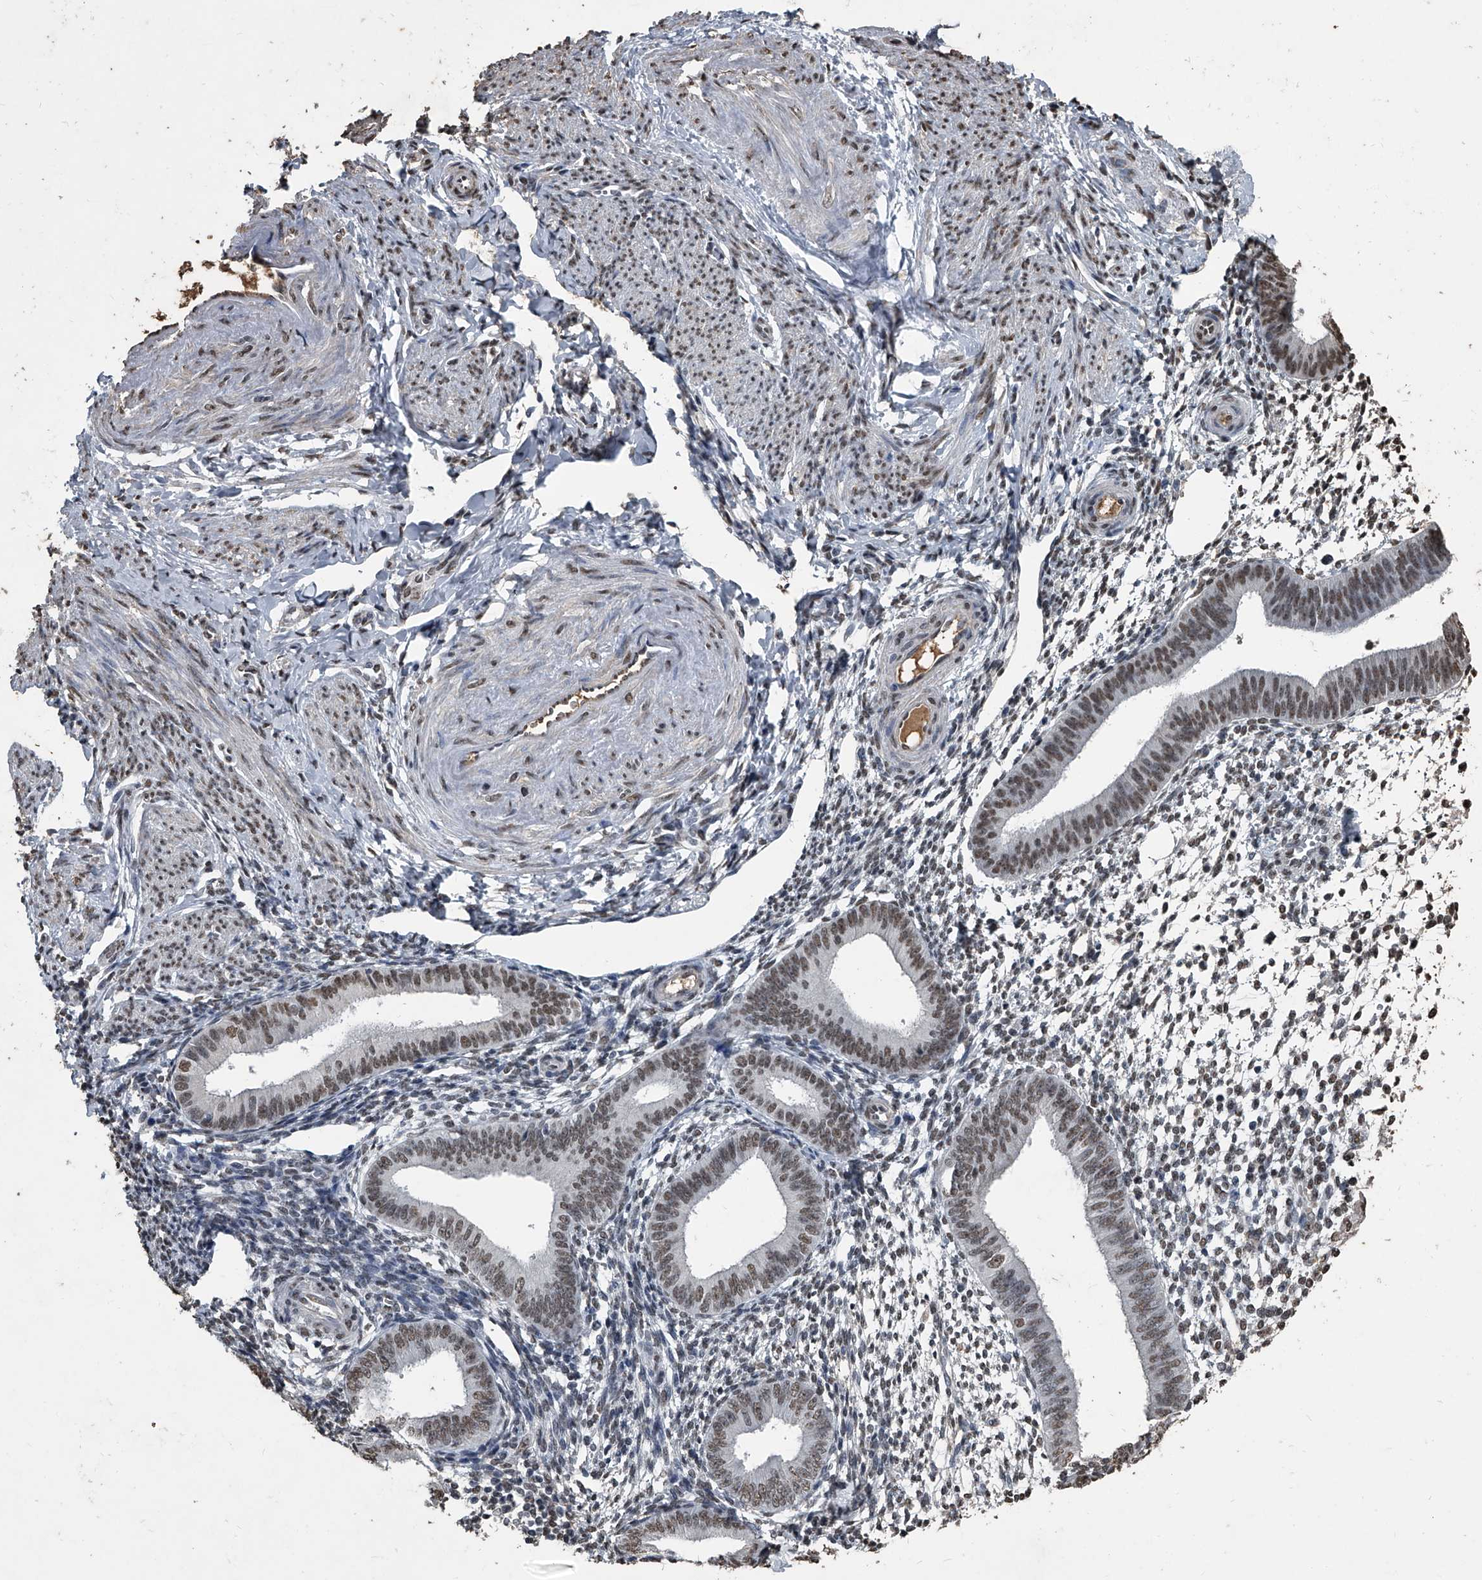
{"staining": {"intensity": "moderate", "quantity": "25%-75%", "location": "nuclear"}, "tissue": "endometrium", "cell_type": "Cells in endometrial stroma", "image_type": "normal", "snomed": [{"axis": "morphology", "description": "Normal tissue, NOS"}, {"axis": "topography", "description": "Uterus"}, {"axis": "topography", "description": "Endometrium"}], "caption": "This is a micrograph of IHC staining of normal endometrium, which shows moderate positivity in the nuclear of cells in endometrial stroma.", "gene": "MATR3", "patient": {"sex": "female", "age": 48}}